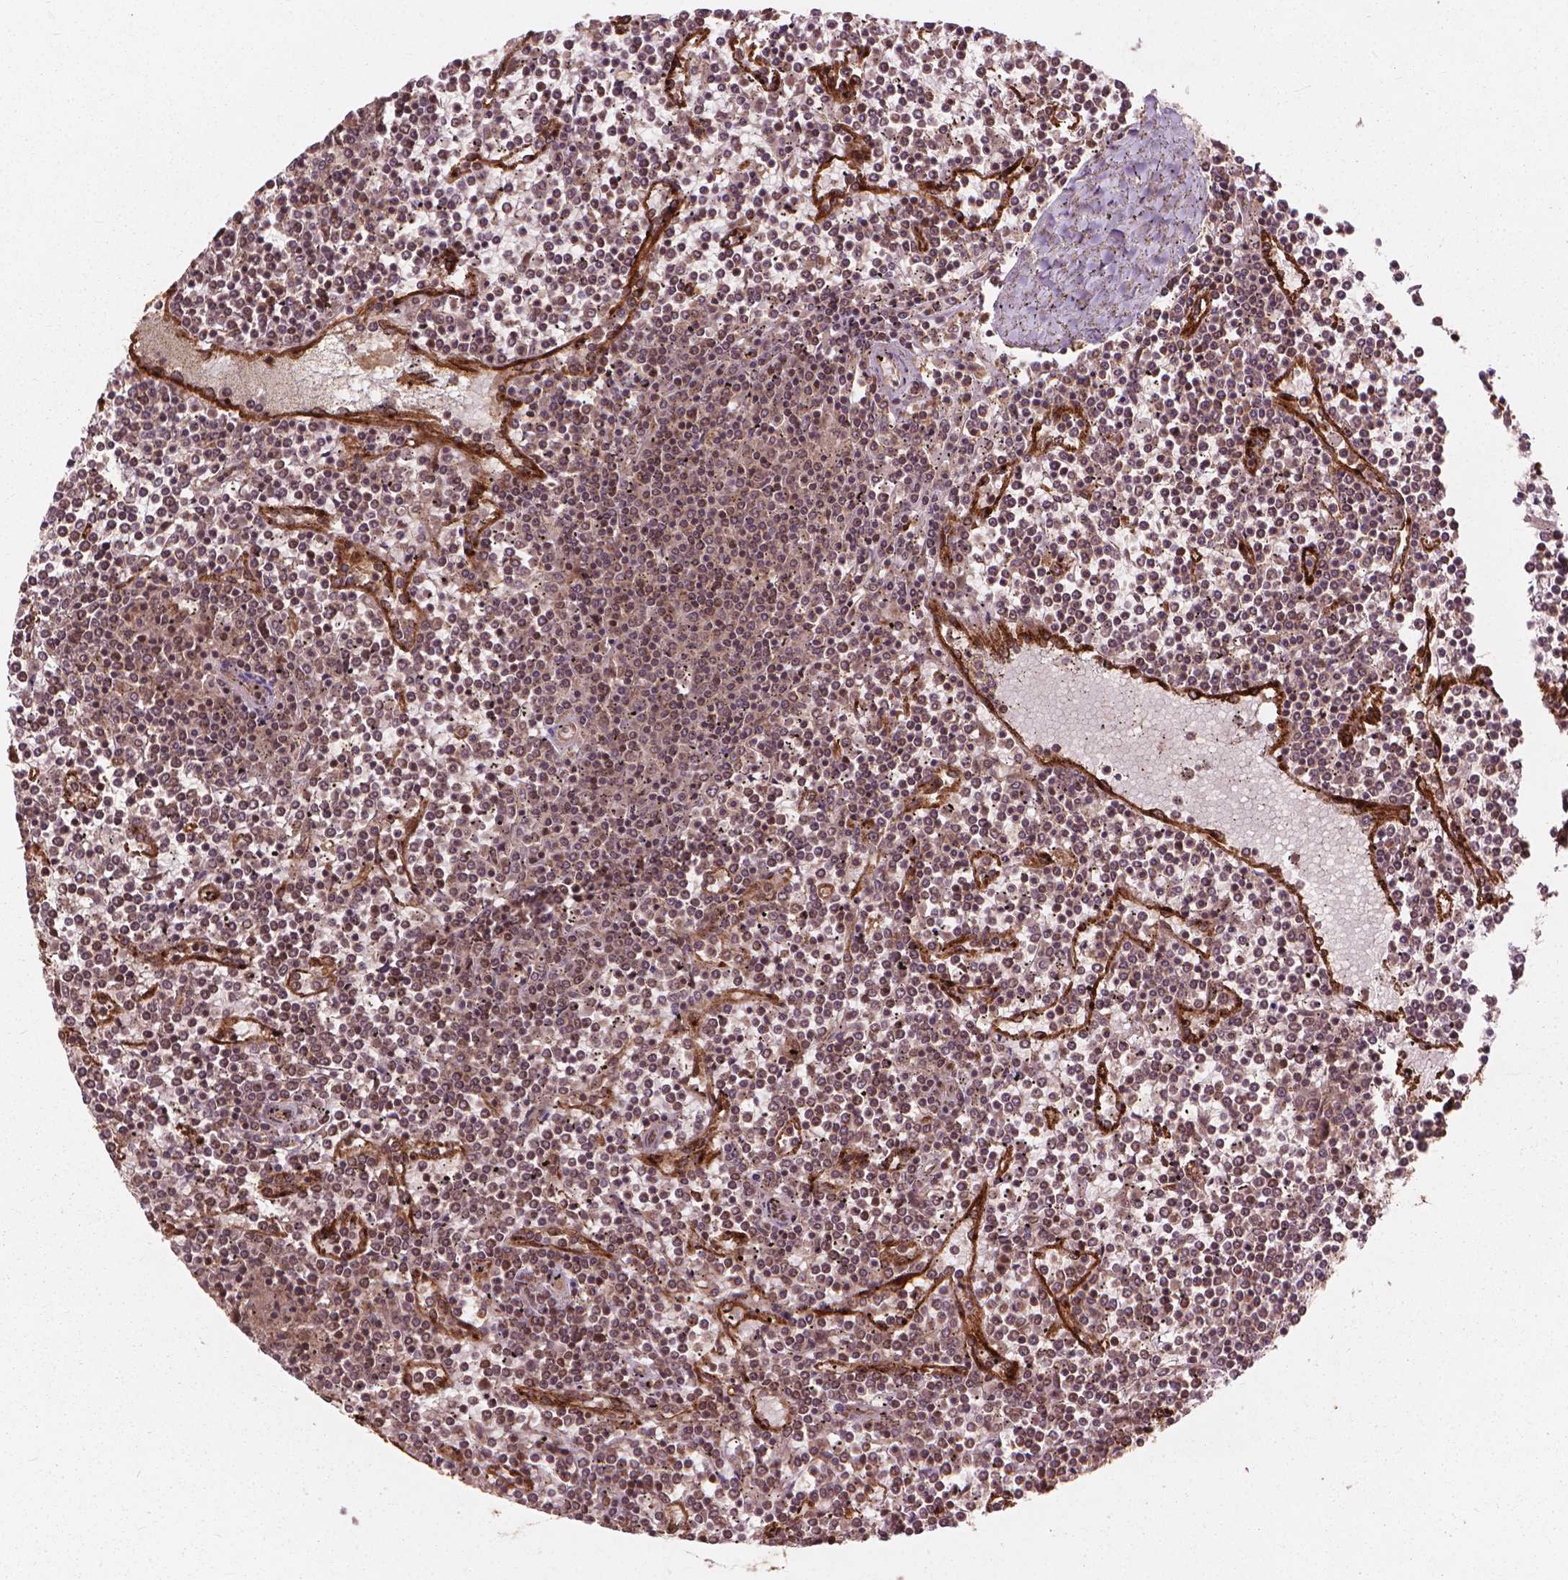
{"staining": {"intensity": "moderate", "quantity": "<25%", "location": "nuclear"}, "tissue": "lymphoma", "cell_type": "Tumor cells", "image_type": "cancer", "snomed": [{"axis": "morphology", "description": "Malignant lymphoma, non-Hodgkin's type, Low grade"}, {"axis": "topography", "description": "Spleen"}], "caption": "The immunohistochemical stain highlights moderate nuclear staining in tumor cells of malignant lymphoma, non-Hodgkin's type (low-grade) tissue. (Brightfield microscopy of DAB IHC at high magnification).", "gene": "SSU72", "patient": {"sex": "female", "age": 19}}